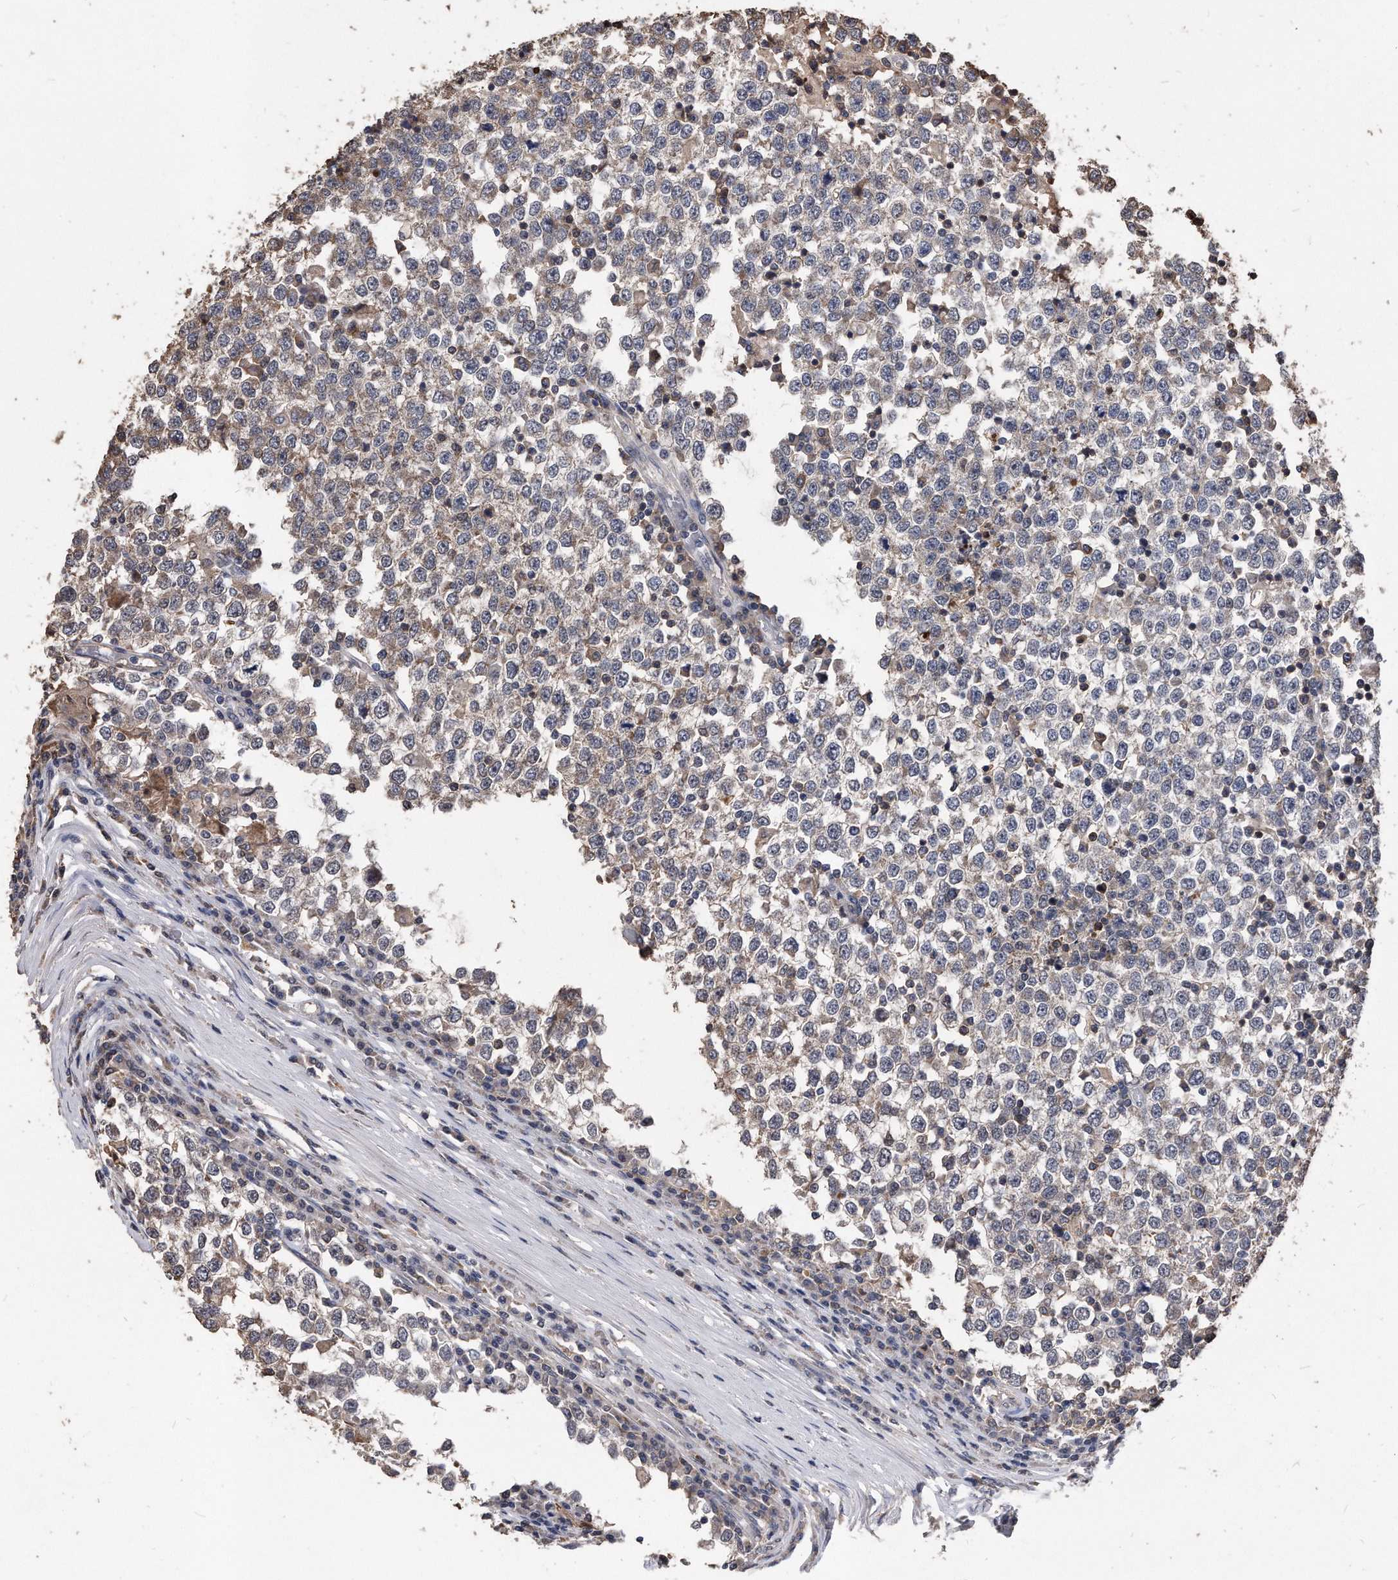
{"staining": {"intensity": "weak", "quantity": "25%-75%", "location": "cytoplasmic/membranous"}, "tissue": "testis cancer", "cell_type": "Tumor cells", "image_type": "cancer", "snomed": [{"axis": "morphology", "description": "Seminoma, NOS"}, {"axis": "topography", "description": "Testis"}], "caption": "DAB (3,3'-diaminobenzidine) immunohistochemical staining of testis cancer shows weak cytoplasmic/membranous protein expression in approximately 25%-75% of tumor cells.", "gene": "IL20RA", "patient": {"sex": "male", "age": 65}}